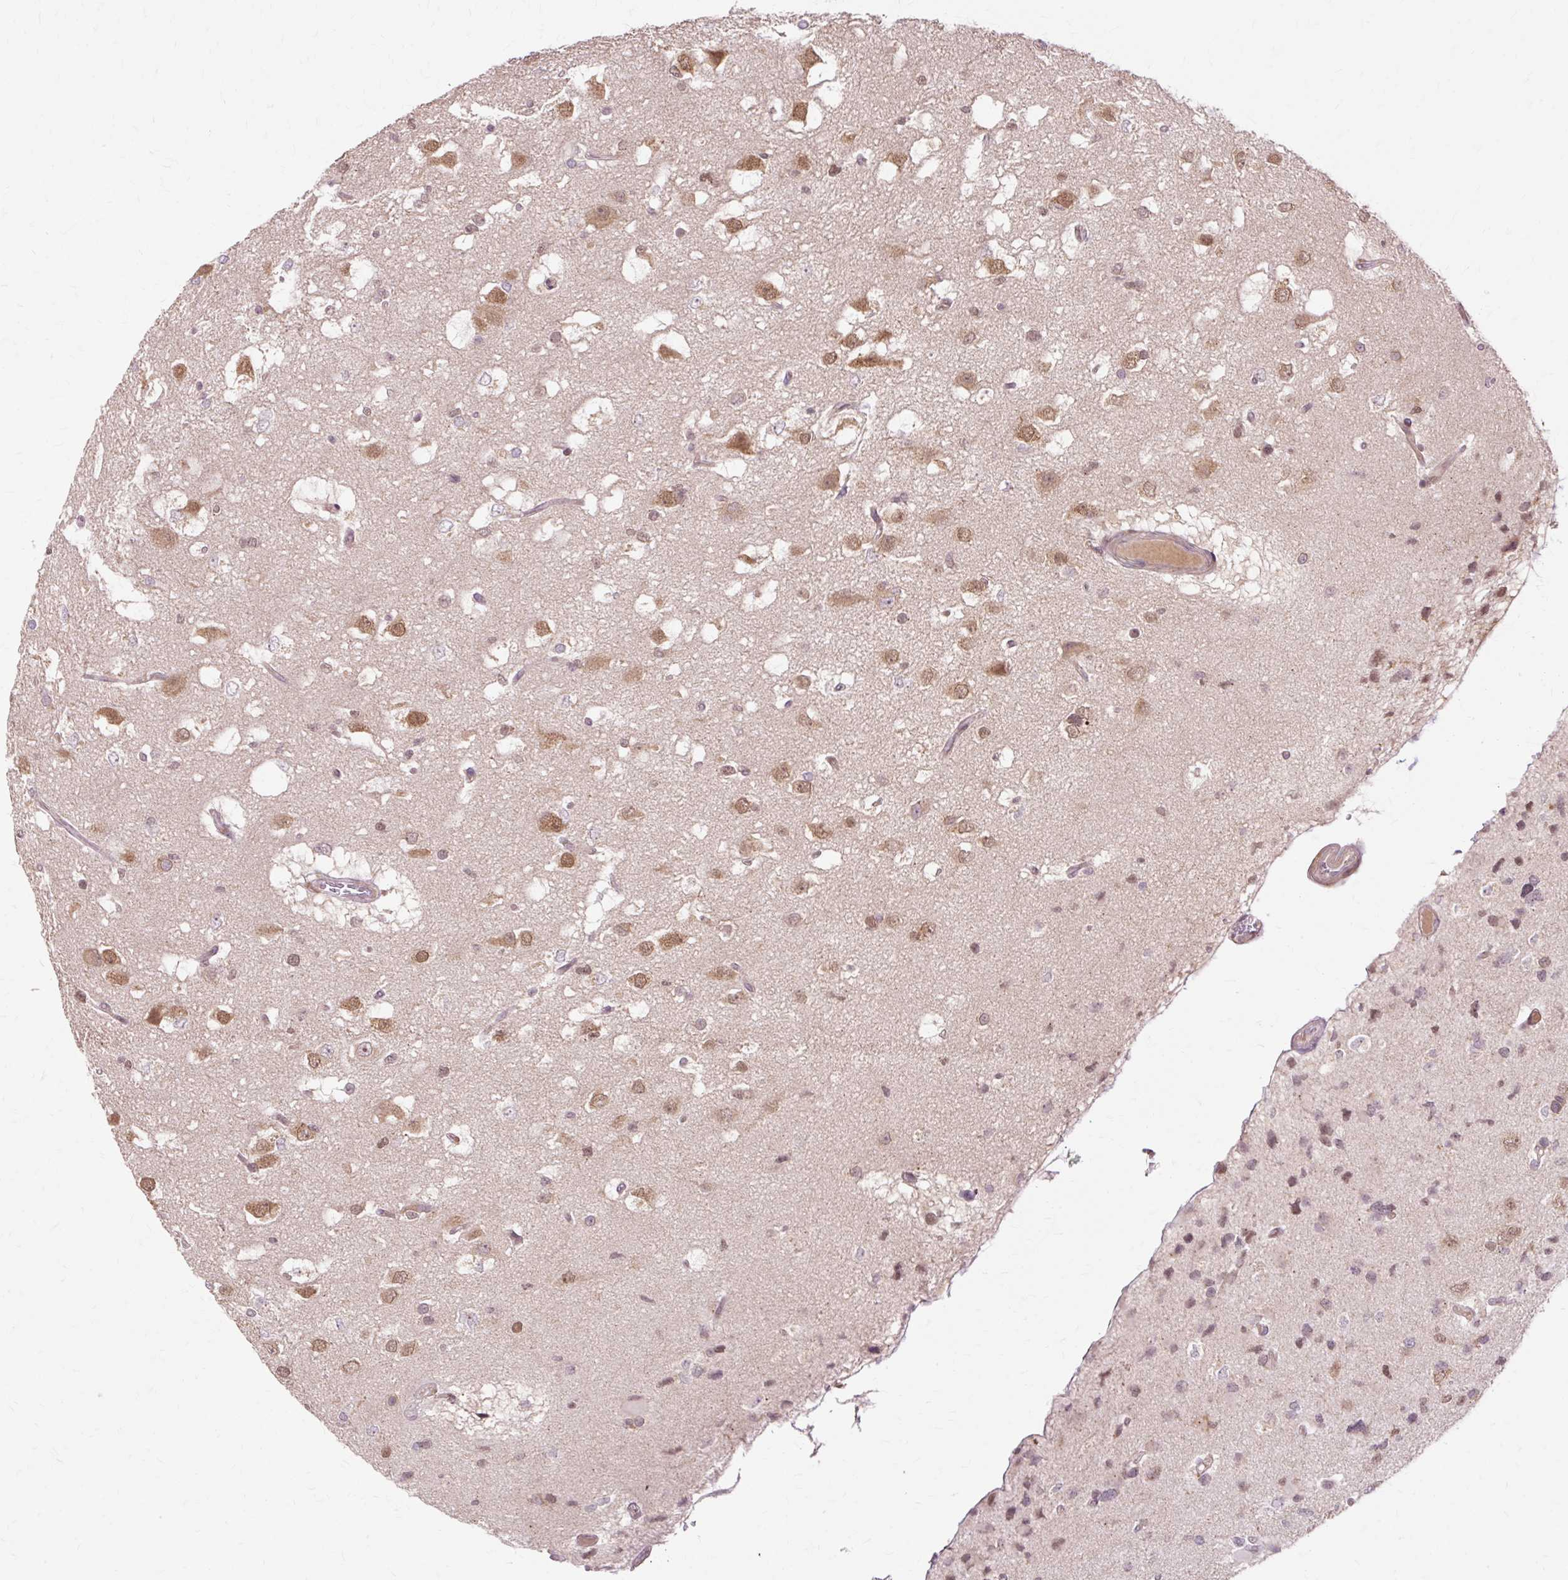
{"staining": {"intensity": "moderate", "quantity": "25%-75%", "location": "cytoplasmic/membranous,nuclear"}, "tissue": "glioma", "cell_type": "Tumor cells", "image_type": "cancer", "snomed": [{"axis": "morphology", "description": "Glioma, malignant, High grade"}, {"axis": "topography", "description": "Brain"}], "caption": "Immunohistochemistry (IHC) of malignant glioma (high-grade) reveals medium levels of moderate cytoplasmic/membranous and nuclear positivity in about 25%-75% of tumor cells.", "gene": "GEMIN2", "patient": {"sex": "male", "age": 53}}